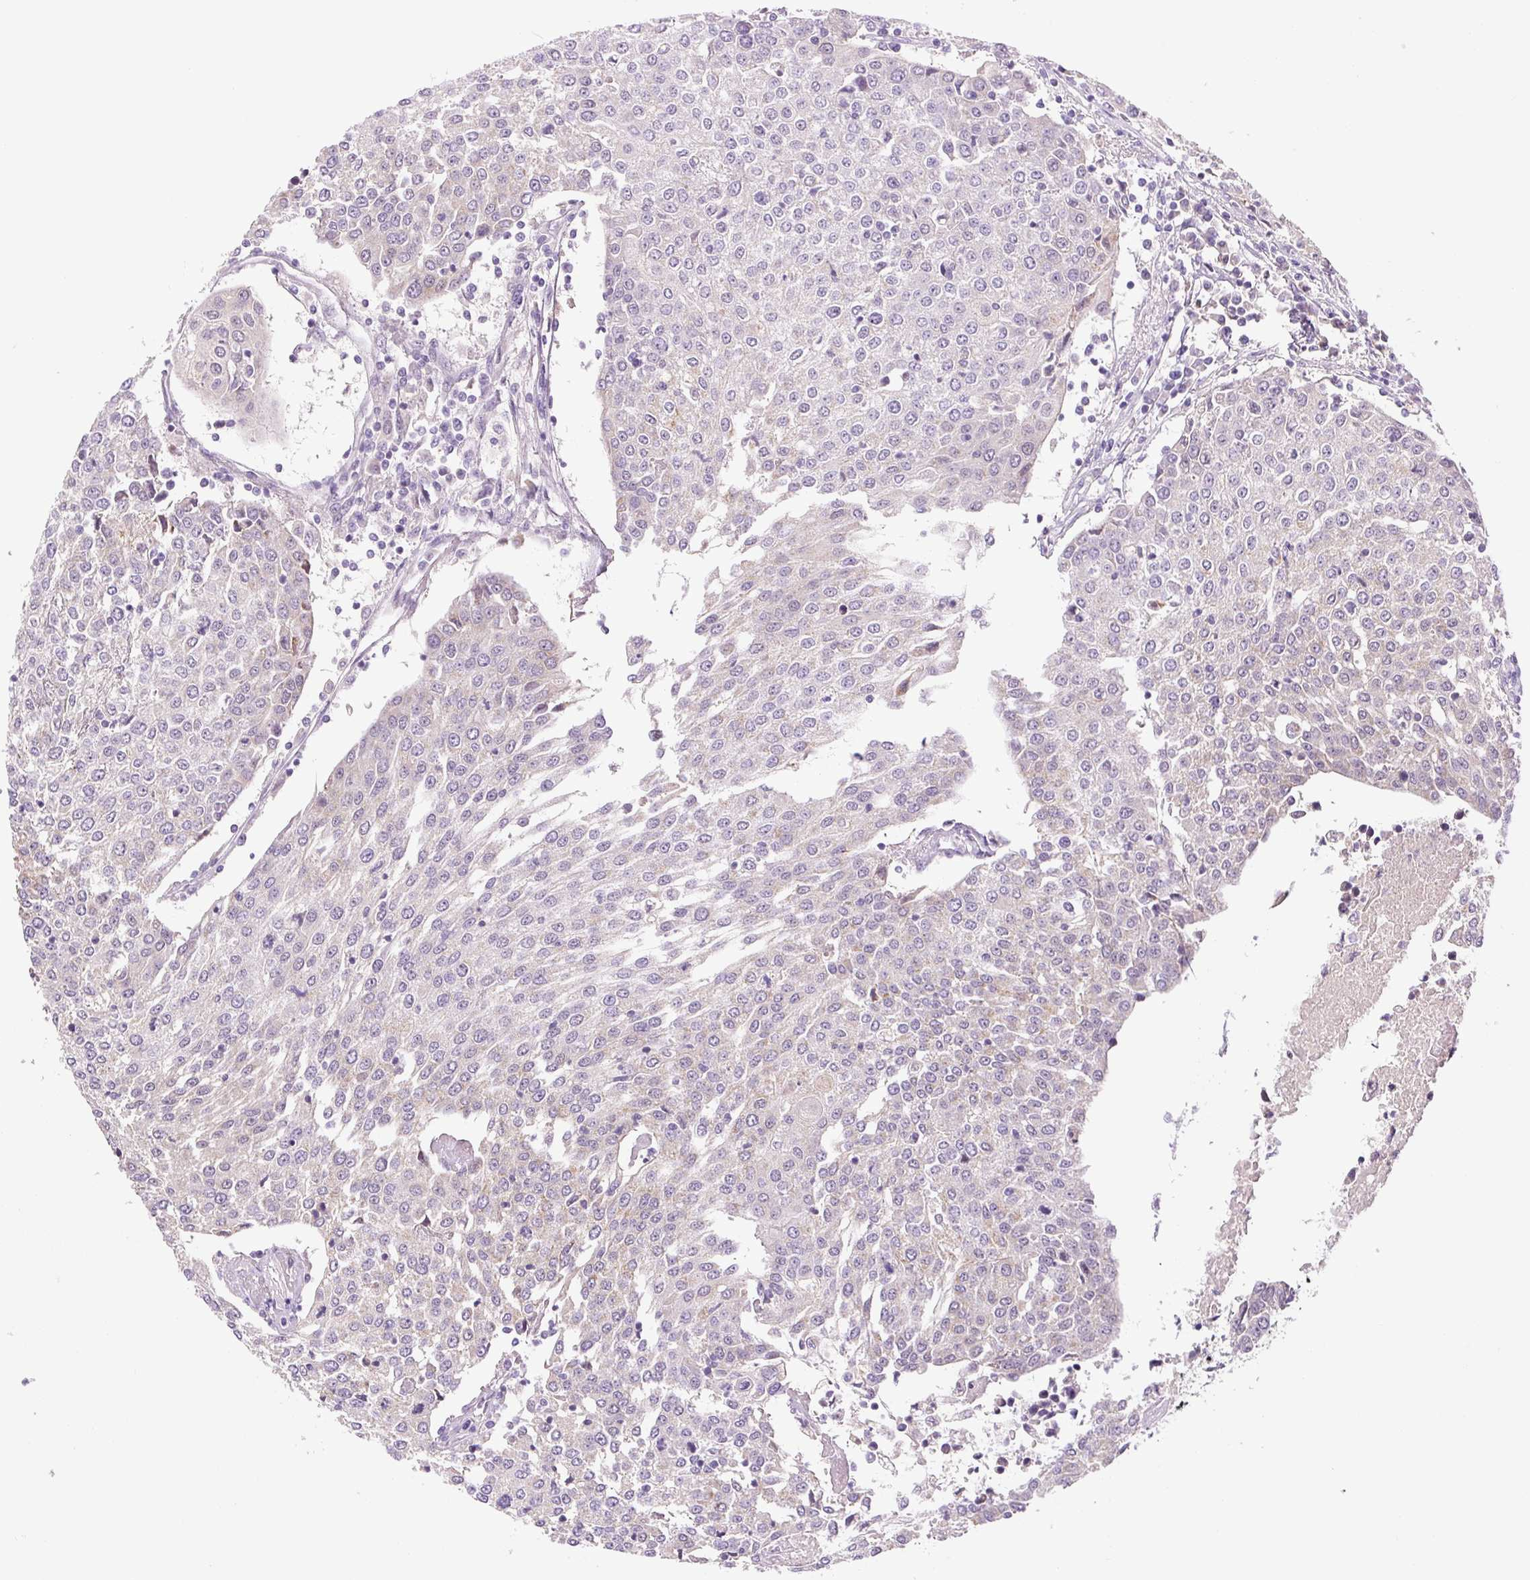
{"staining": {"intensity": "weak", "quantity": "<25%", "location": "cytoplasmic/membranous"}, "tissue": "urothelial cancer", "cell_type": "Tumor cells", "image_type": "cancer", "snomed": [{"axis": "morphology", "description": "Urothelial carcinoma, High grade"}, {"axis": "topography", "description": "Urinary bladder"}], "caption": "Immunohistochemistry (IHC) histopathology image of neoplastic tissue: human urothelial cancer stained with DAB (3,3'-diaminobenzidine) exhibits no significant protein positivity in tumor cells.", "gene": "PRKAA2", "patient": {"sex": "female", "age": 85}}